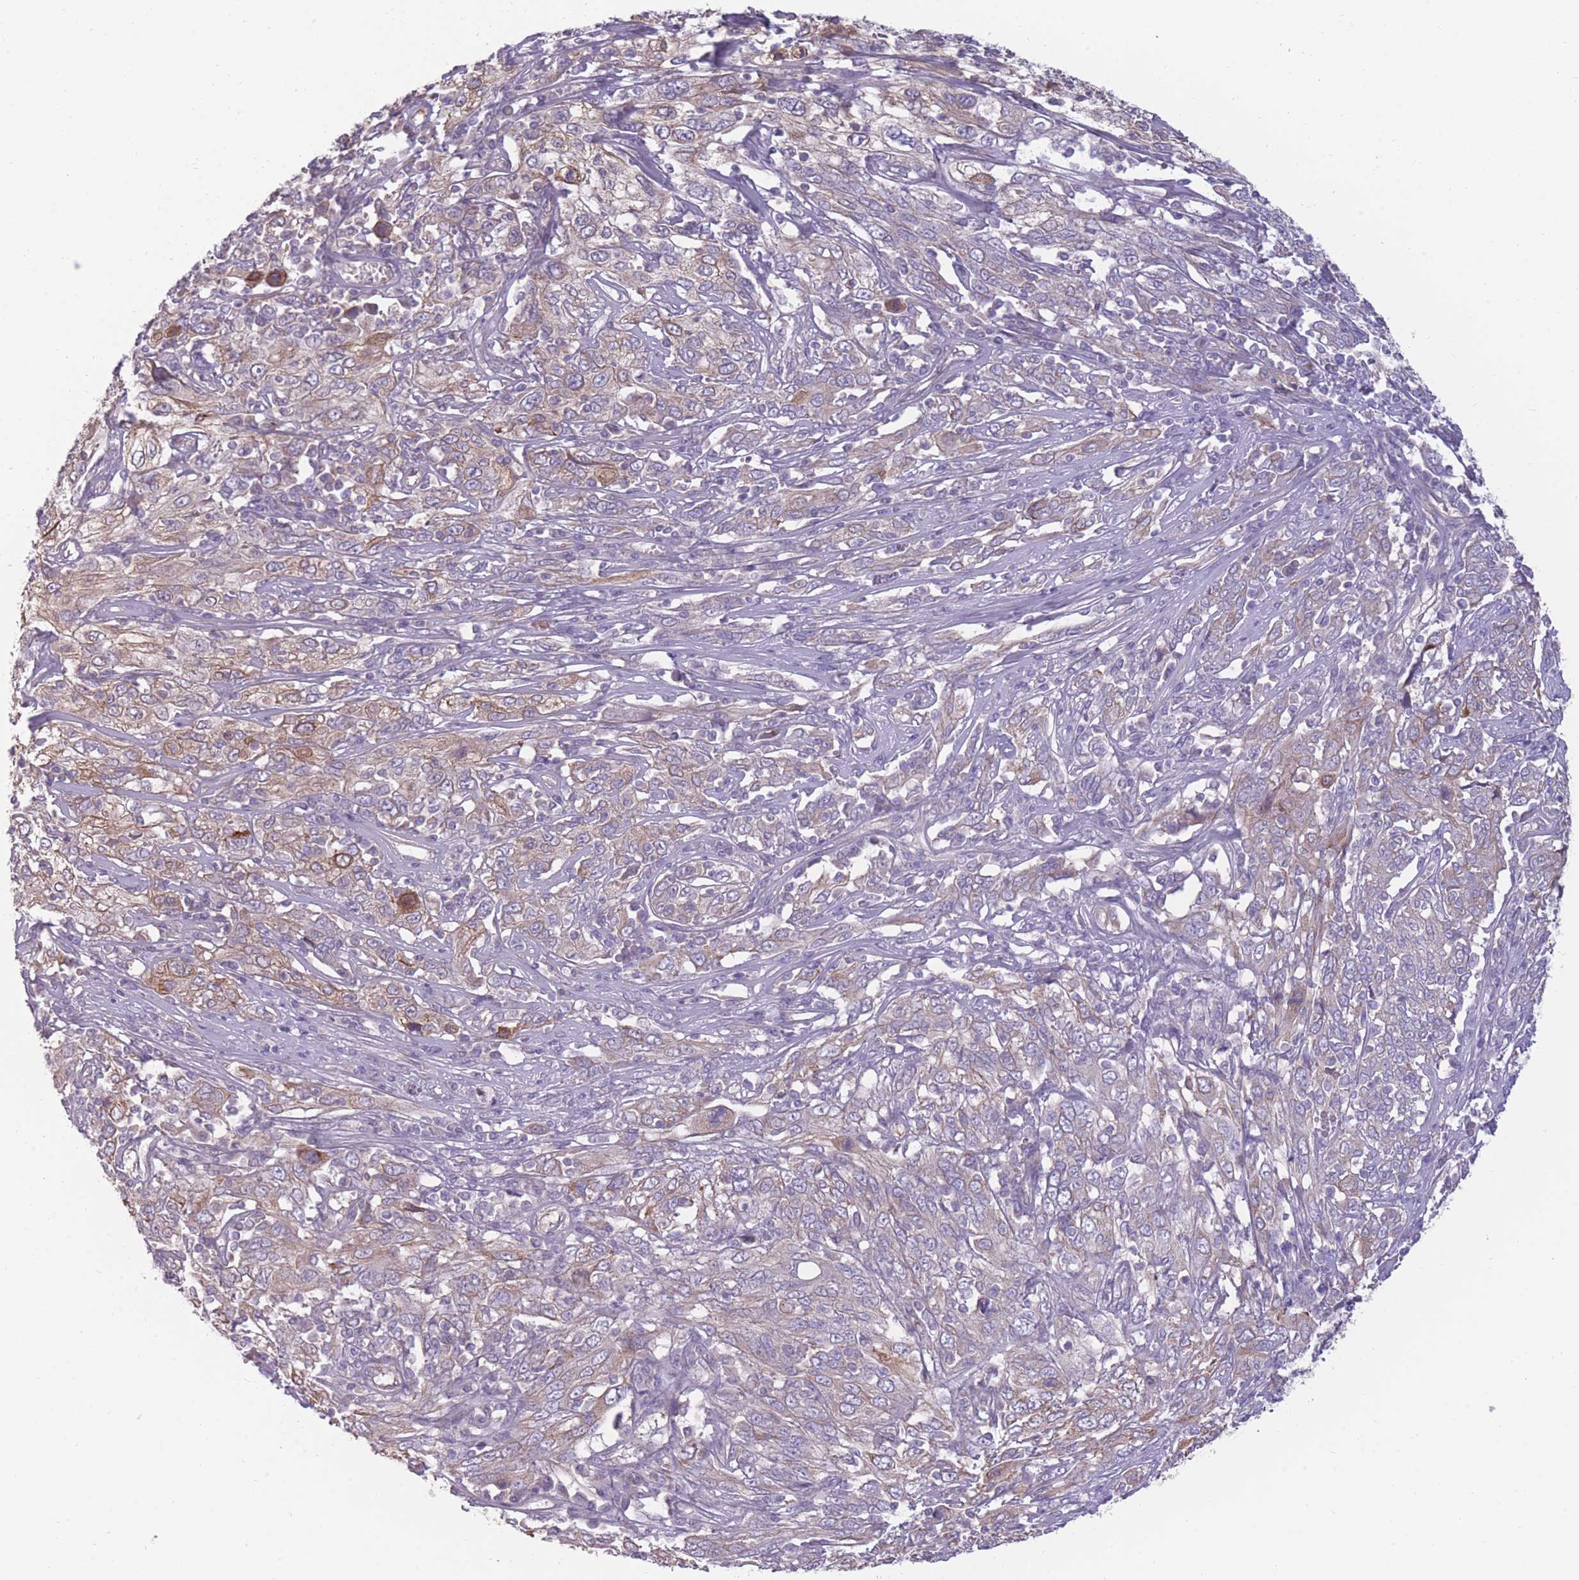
{"staining": {"intensity": "moderate", "quantity": "<25%", "location": "cytoplasmic/membranous"}, "tissue": "cervical cancer", "cell_type": "Tumor cells", "image_type": "cancer", "snomed": [{"axis": "morphology", "description": "Squamous cell carcinoma, NOS"}, {"axis": "topography", "description": "Cervix"}], "caption": "Protein staining by immunohistochemistry (IHC) exhibits moderate cytoplasmic/membranous expression in about <25% of tumor cells in cervical squamous cell carcinoma. The staining was performed using DAB to visualize the protein expression in brown, while the nuclei were stained in blue with hematoxylin (Magnification: 20x).", "gene": "RGS11", "patient": {"sex": "female", "age": 46}}